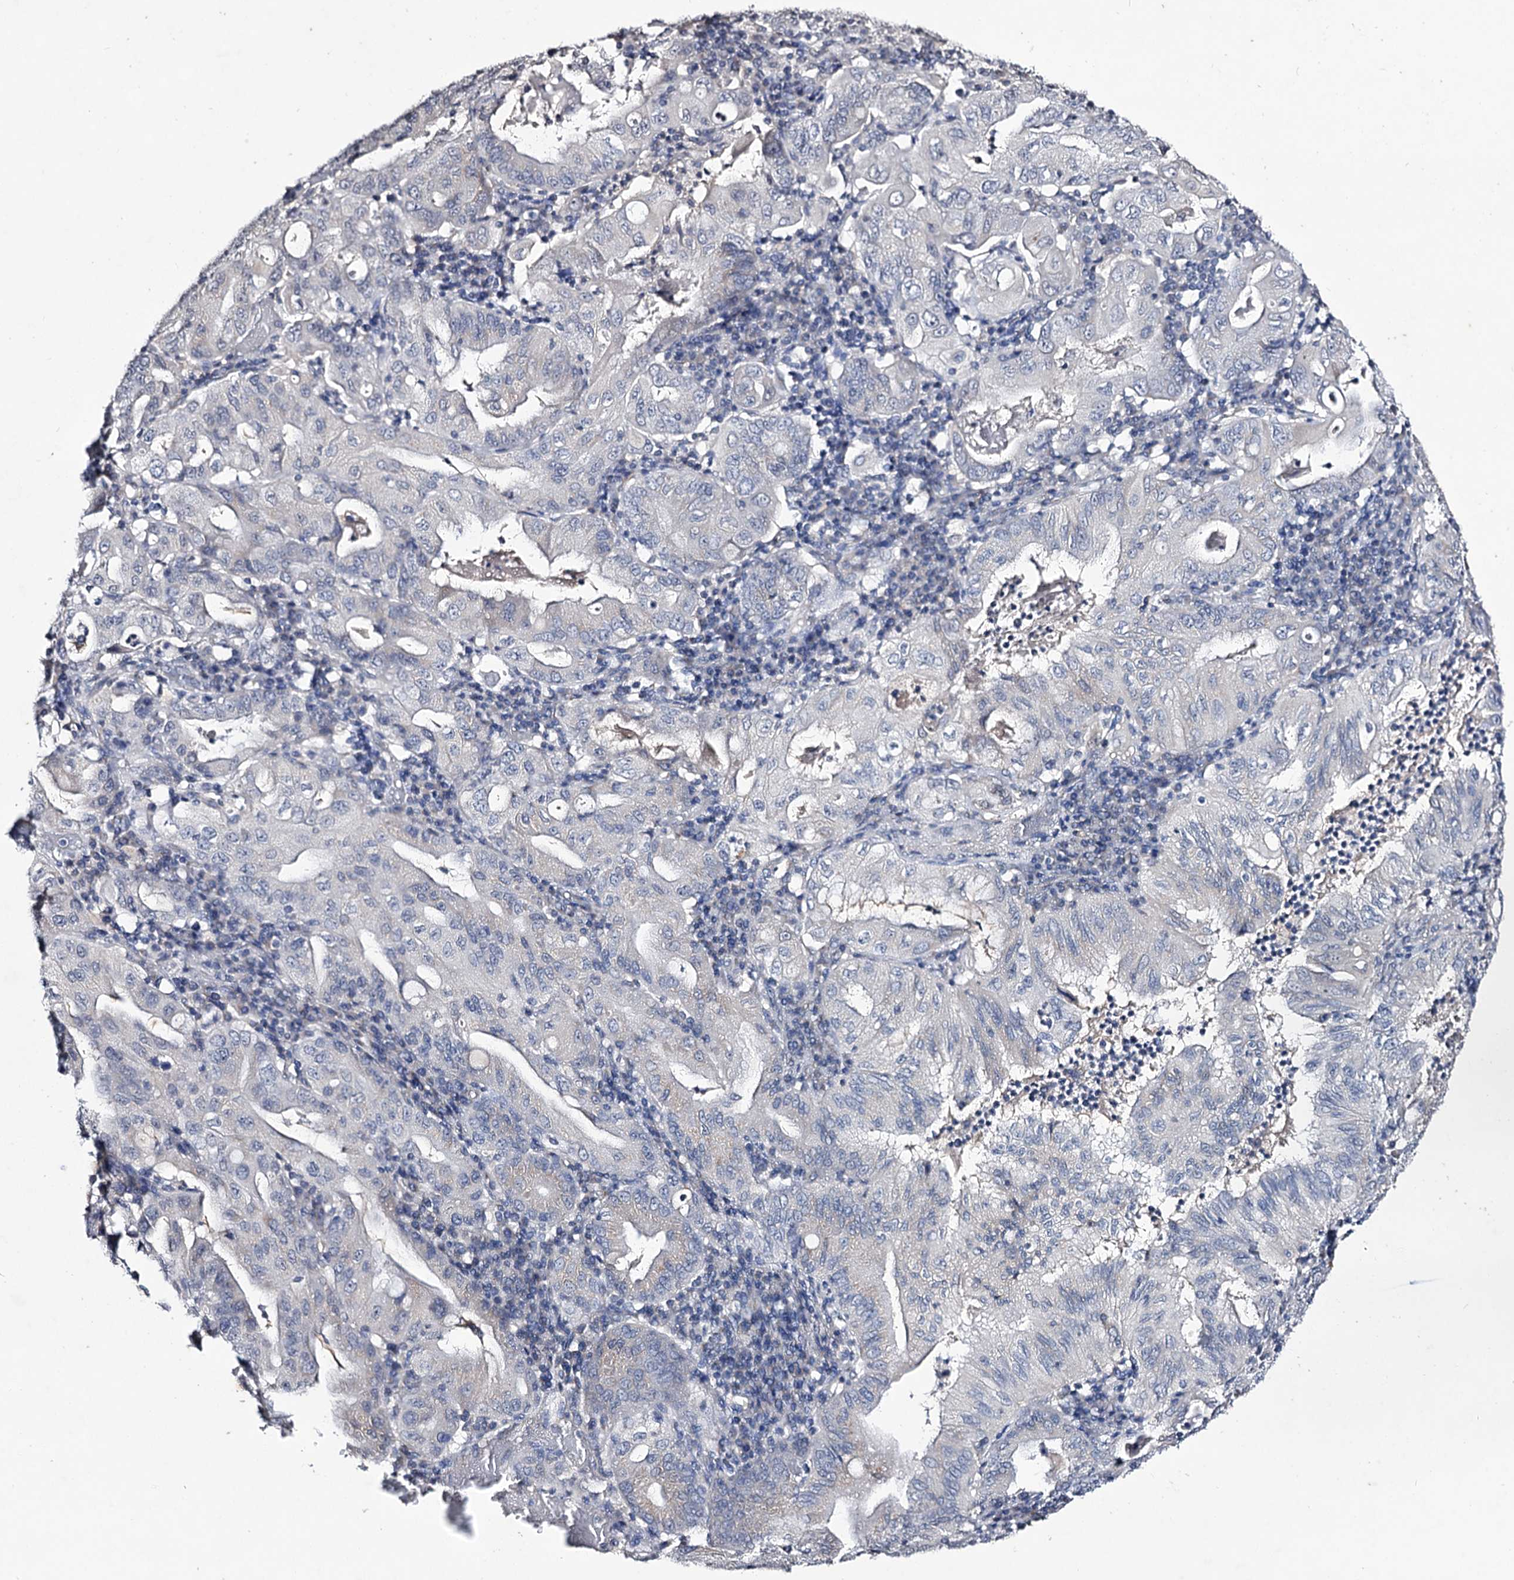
{"staining": {"intensity": "negative", "quantity": "none", "location": "none"}, "tissue": "stomach cancer", "cell_type": "Tumor cells", "image_type": "cancer", "snomed": [{"axis": "morphology", "description": "Normal tissue, NOS"}, {"axis": "morphology", "description": "Adenocarcinoma, NOS"}, {"axis": "topography", "description": "Esophagus"}, {"axis": "topography", "description": "Stomach, upper"}, {"axis": "topography", "description": "Peripheral nerve tissue"}], "caption": "IHC image of neoplastic tissue: stomach cancer stained with DAB displays no significant protein positivity in tumor cells.", "gene": "PLIN1", "patient": {"sex": "male", "age": 62}}